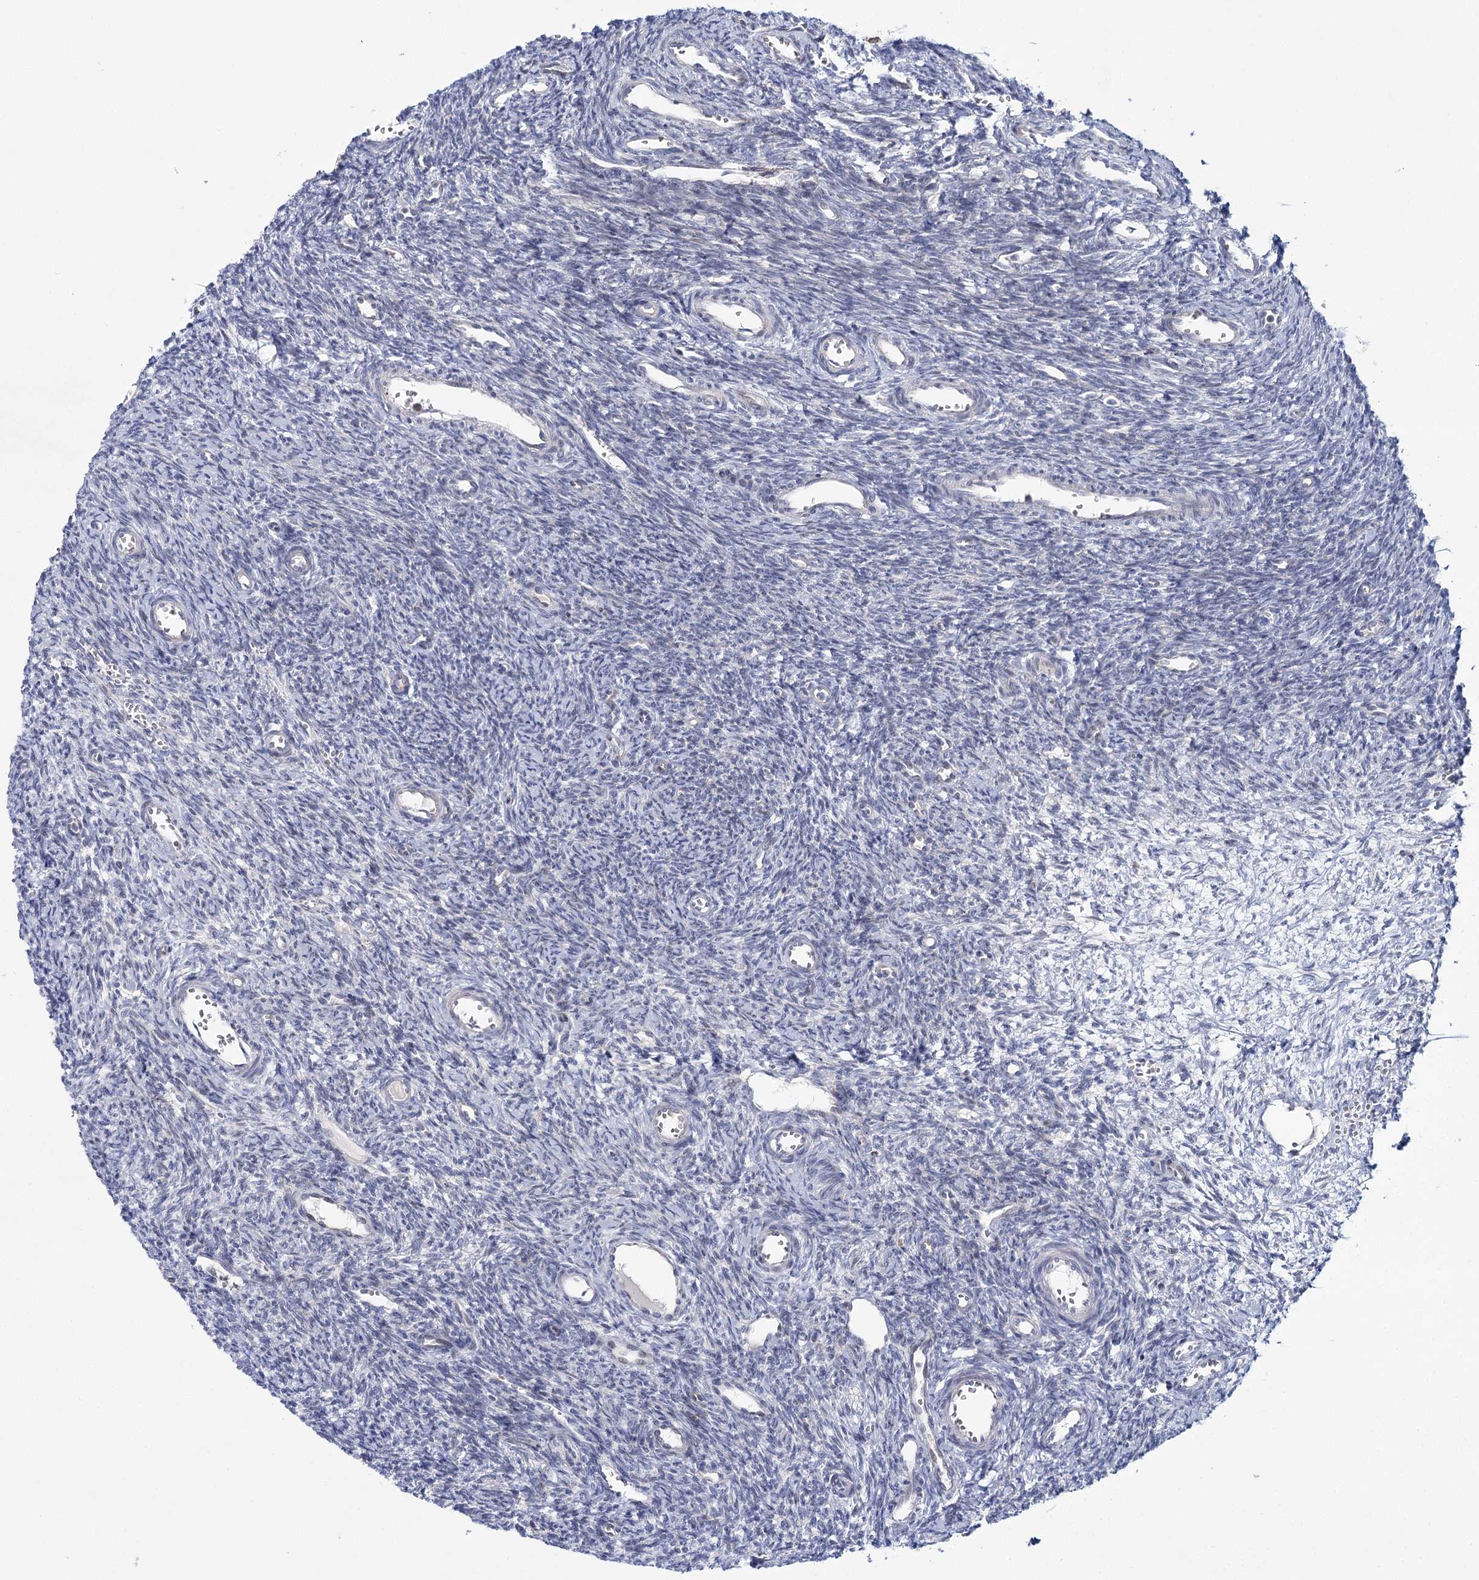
{"staining": {"intensity": "negative", "quantity": "none", "location": "none"}, "tissue": "ovary", "cell_type": "Ovarian stroma cells", "image_type": "normal", "snomed": [{"axis": "morphology", "description": "Normal tissue, NOS"}, {"axis": "topography", "description": "Ovary"}], "caption": "Histopathology image shows no significant protein staining in ovarian stroma cells of normal ovary.", "gene": "CPLANE1", "patient": {"sex": "female", "age": 39}}